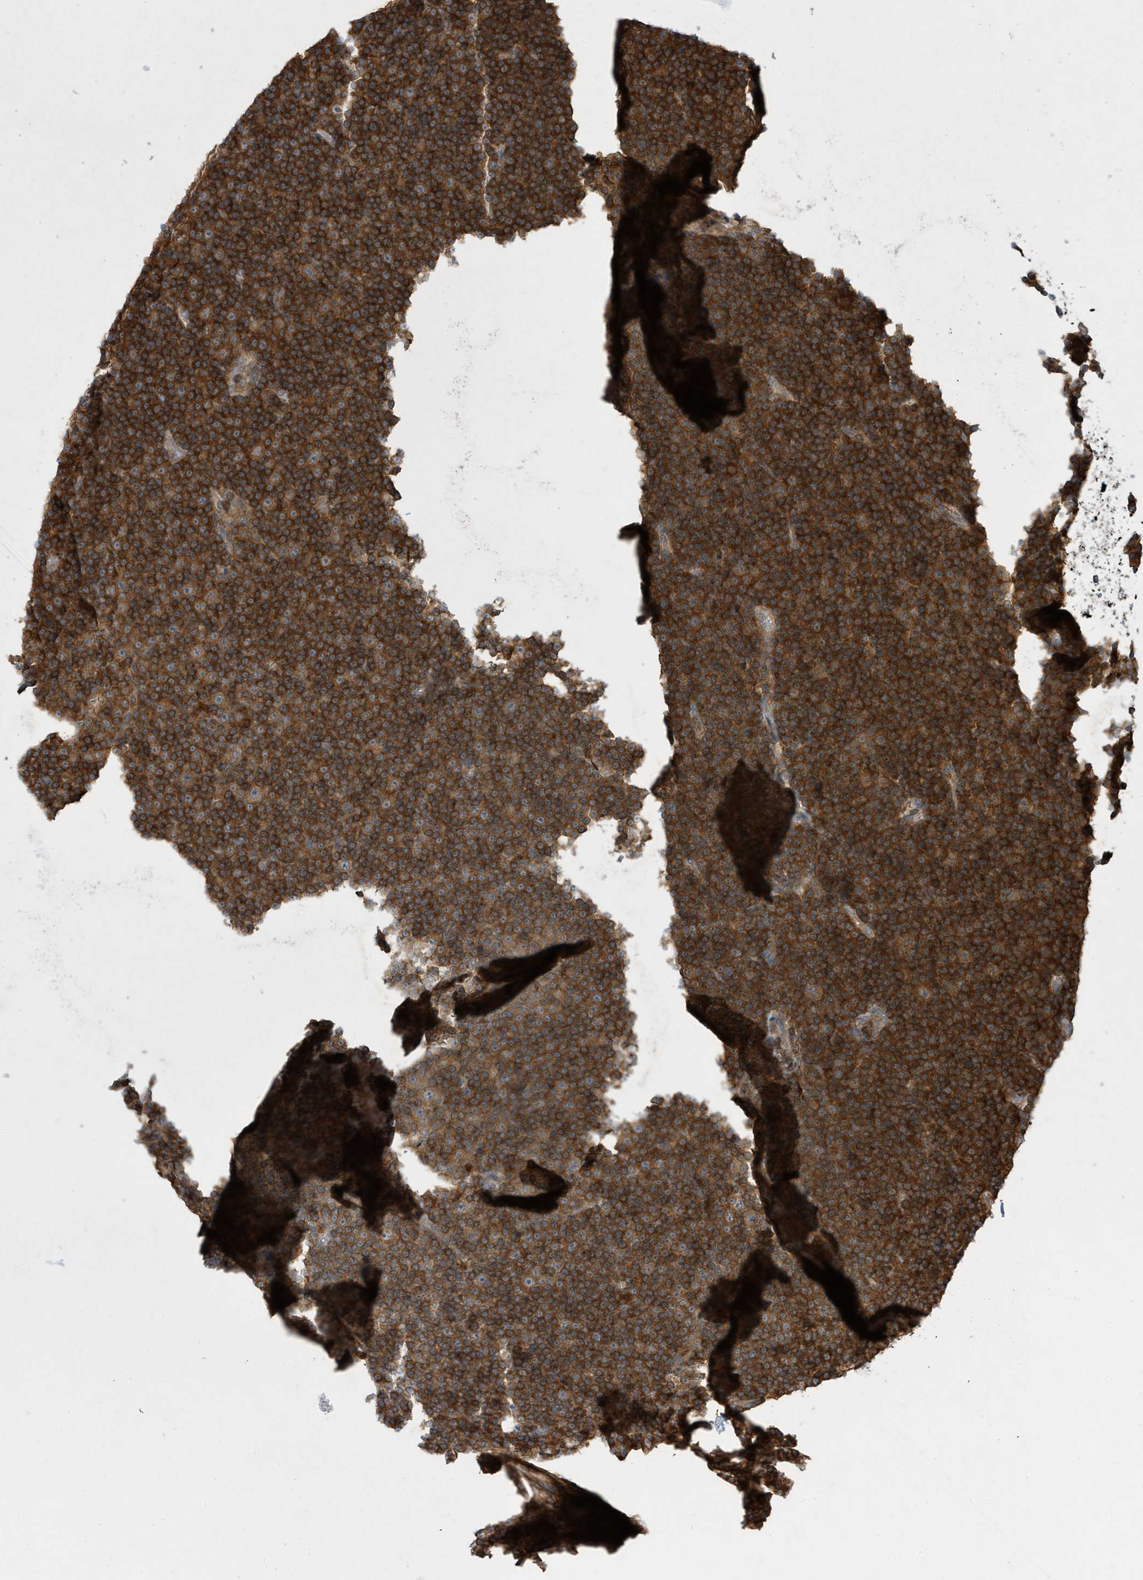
{"staining": {"intensity": "strong", "quantity": ">75%", "location": "cytoplasmic/membranous"}, "tissue": "lymphoma", "cell_type": "Tumor cells", "image_type": "cancer", "snomed": [{"axis": "morphology", "description": "Malignant lymphoma, non-Hodgkin's type, Low grade"}, {"axis": "topography", "description": "Lymph node"}], "caption": "IHC histopathology image of lymphoma stained for a protein (brown), which reveals high levels of strong cytoplasmic/membranous expression in approximately >75% of tumor cells.", "gene": "LAPTM4A", "patient": {"sex": "female", "age": 67}}